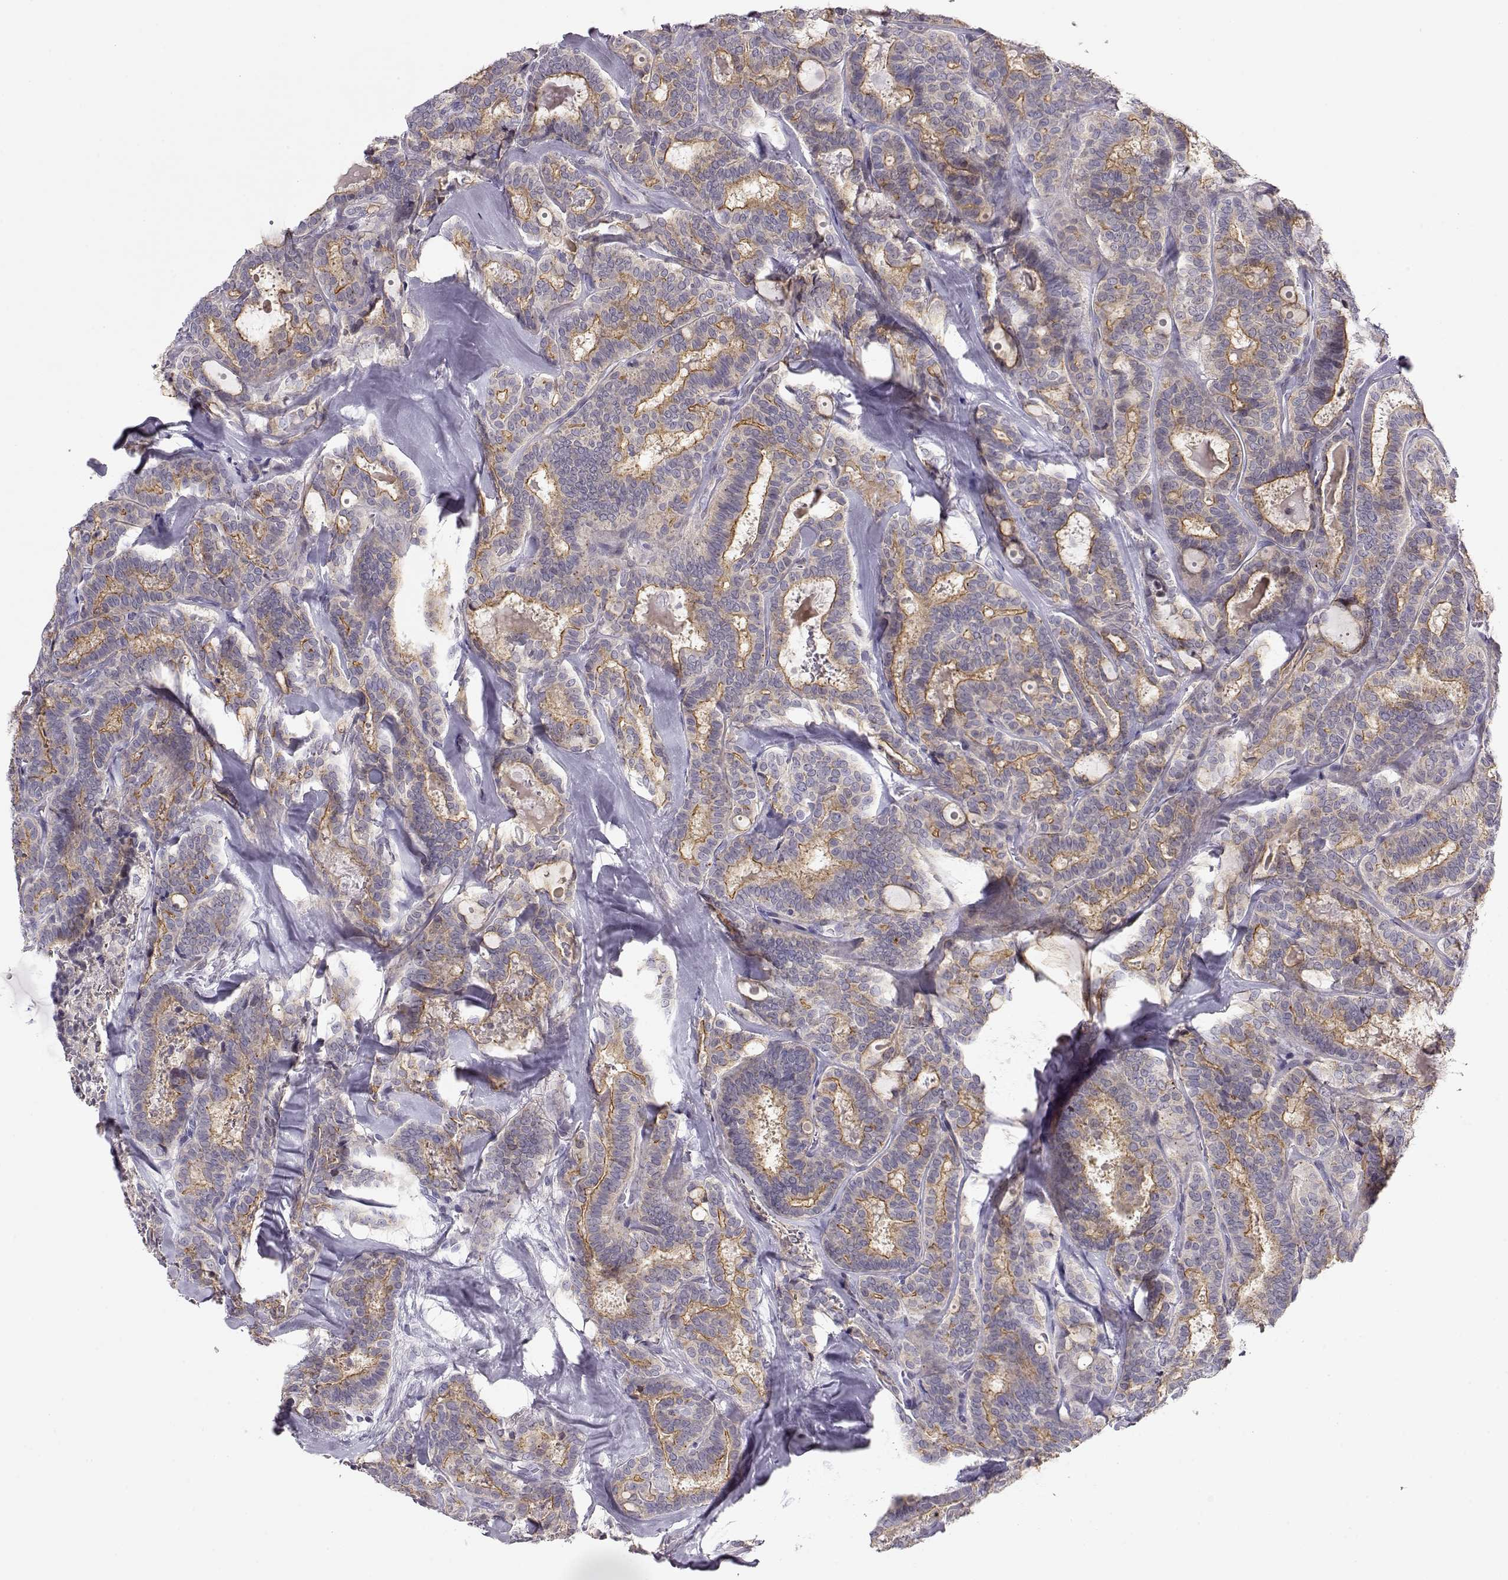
{"staining": {"intensity": "moderate", "quantity": ">75%", "location": "cytoplasmic/membranous"}, "tissue": "thyroid cancer", "cell_type": "Tumor cells", "image_type": "cancer", "snomed": [{"axis": "morphology", "description": "Papillary adenocarcinoma, NOS"}, {"axis": "topography", "description": "Thyroid gland"}], "caption": "Immunohistochemical staining of human papillary adenocarcinoma (thyroid) exhibits medium levels of moderate cytoplasmic/membranous protein staining in about >75% of tumor cells.", "gene": "CRX", "patient": {"sex": "female", "age": 39}}